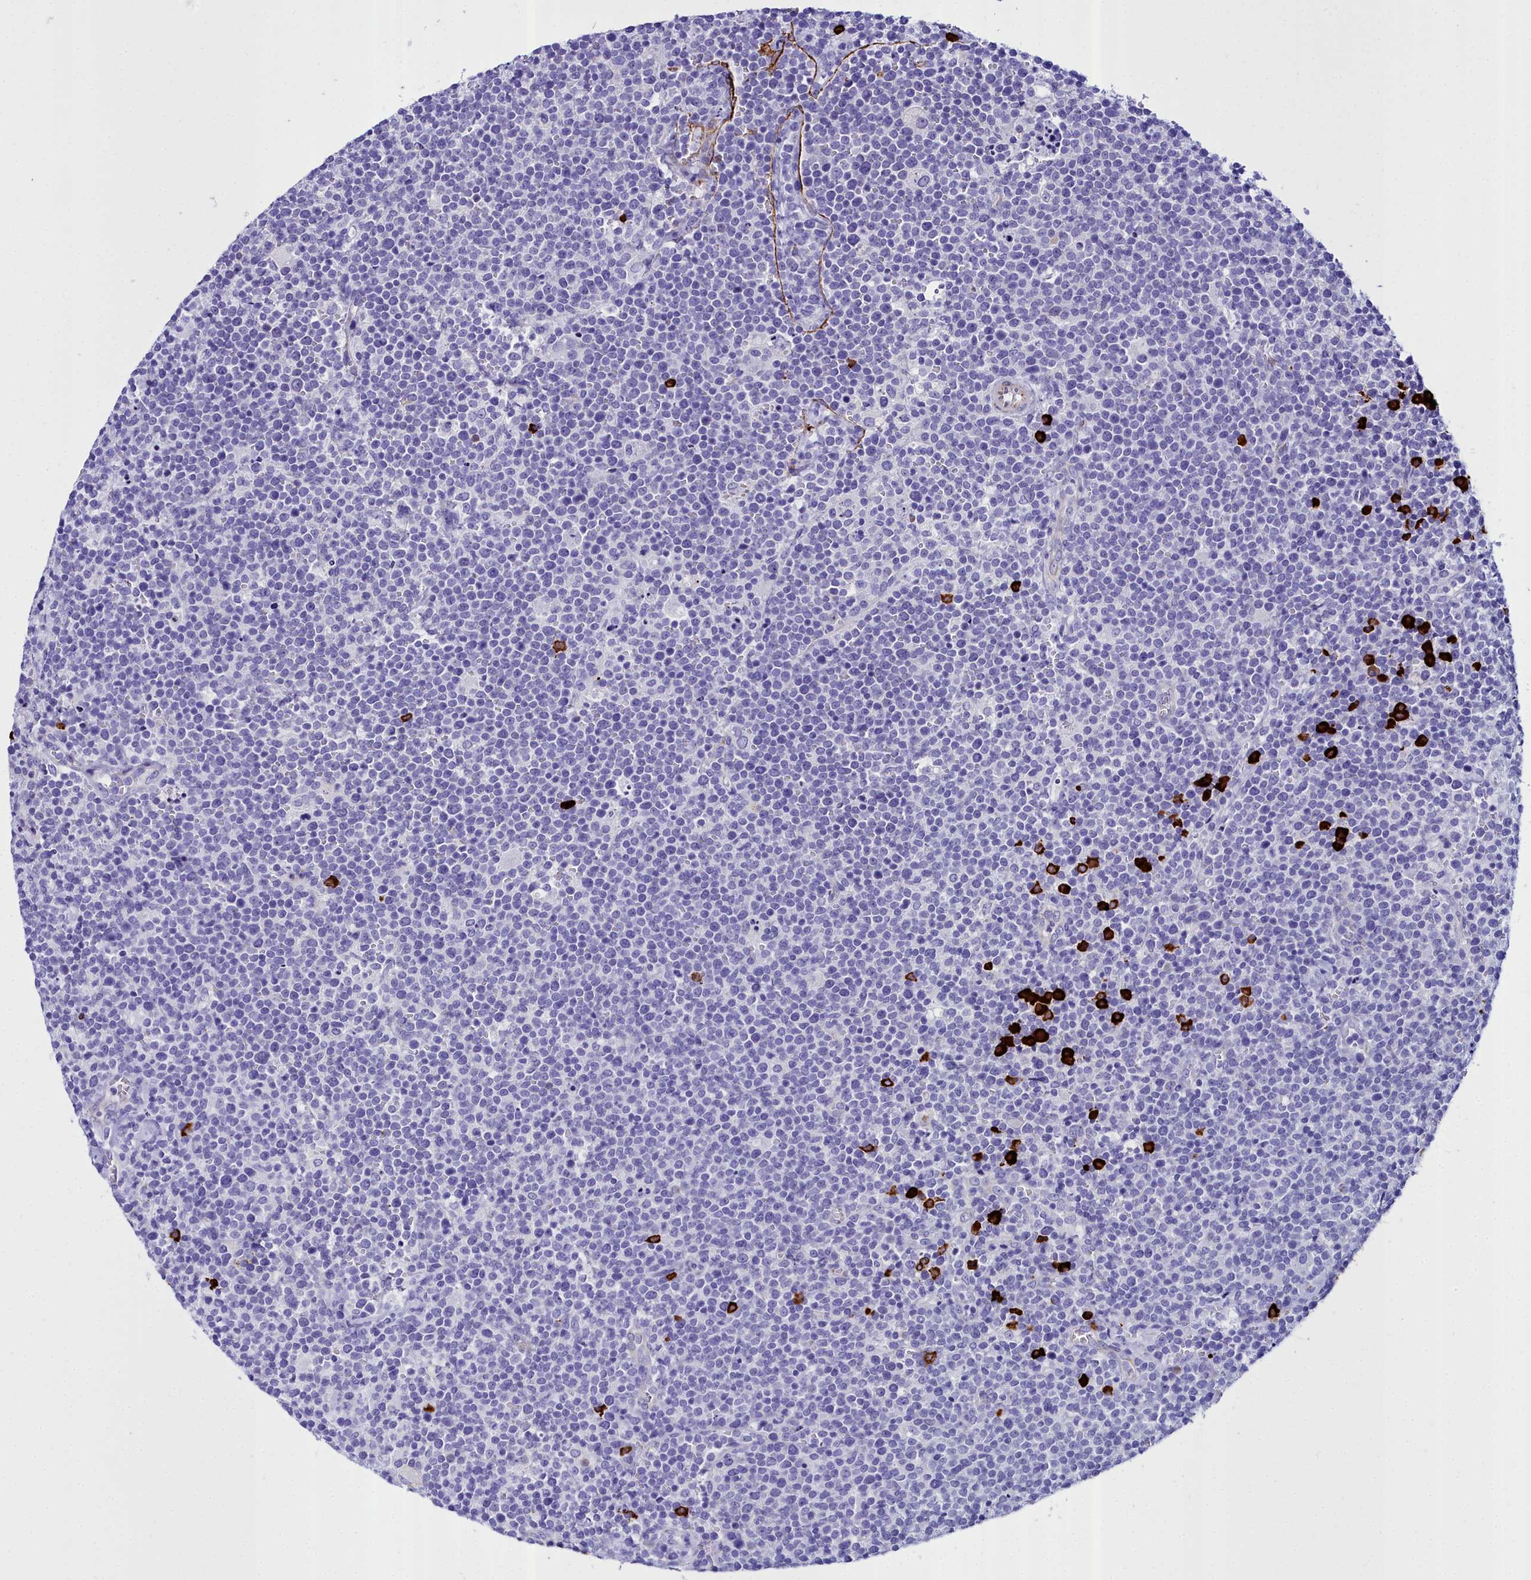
{"staining": {"intensity": "negative", "quantity": "none", "location": "none"}, "tissue": "lymphoma", "cell_type": "Tumor cells", "image_type": "cancer", "snomed": [{"axis": "morphology", "description": "Malignant lymphoma, non-Hodgkin's type, High grade"}, {"axis": "topography", "description": "Lymph node"}], "caption": "Immunohistochemical staining of human malignant lymphoma, non-Hodgkin's type (high-grade) shows no significant expression in tumor cells.", "gene": "TXNDC5", "patient": {"sex": "male", "age": 61}}